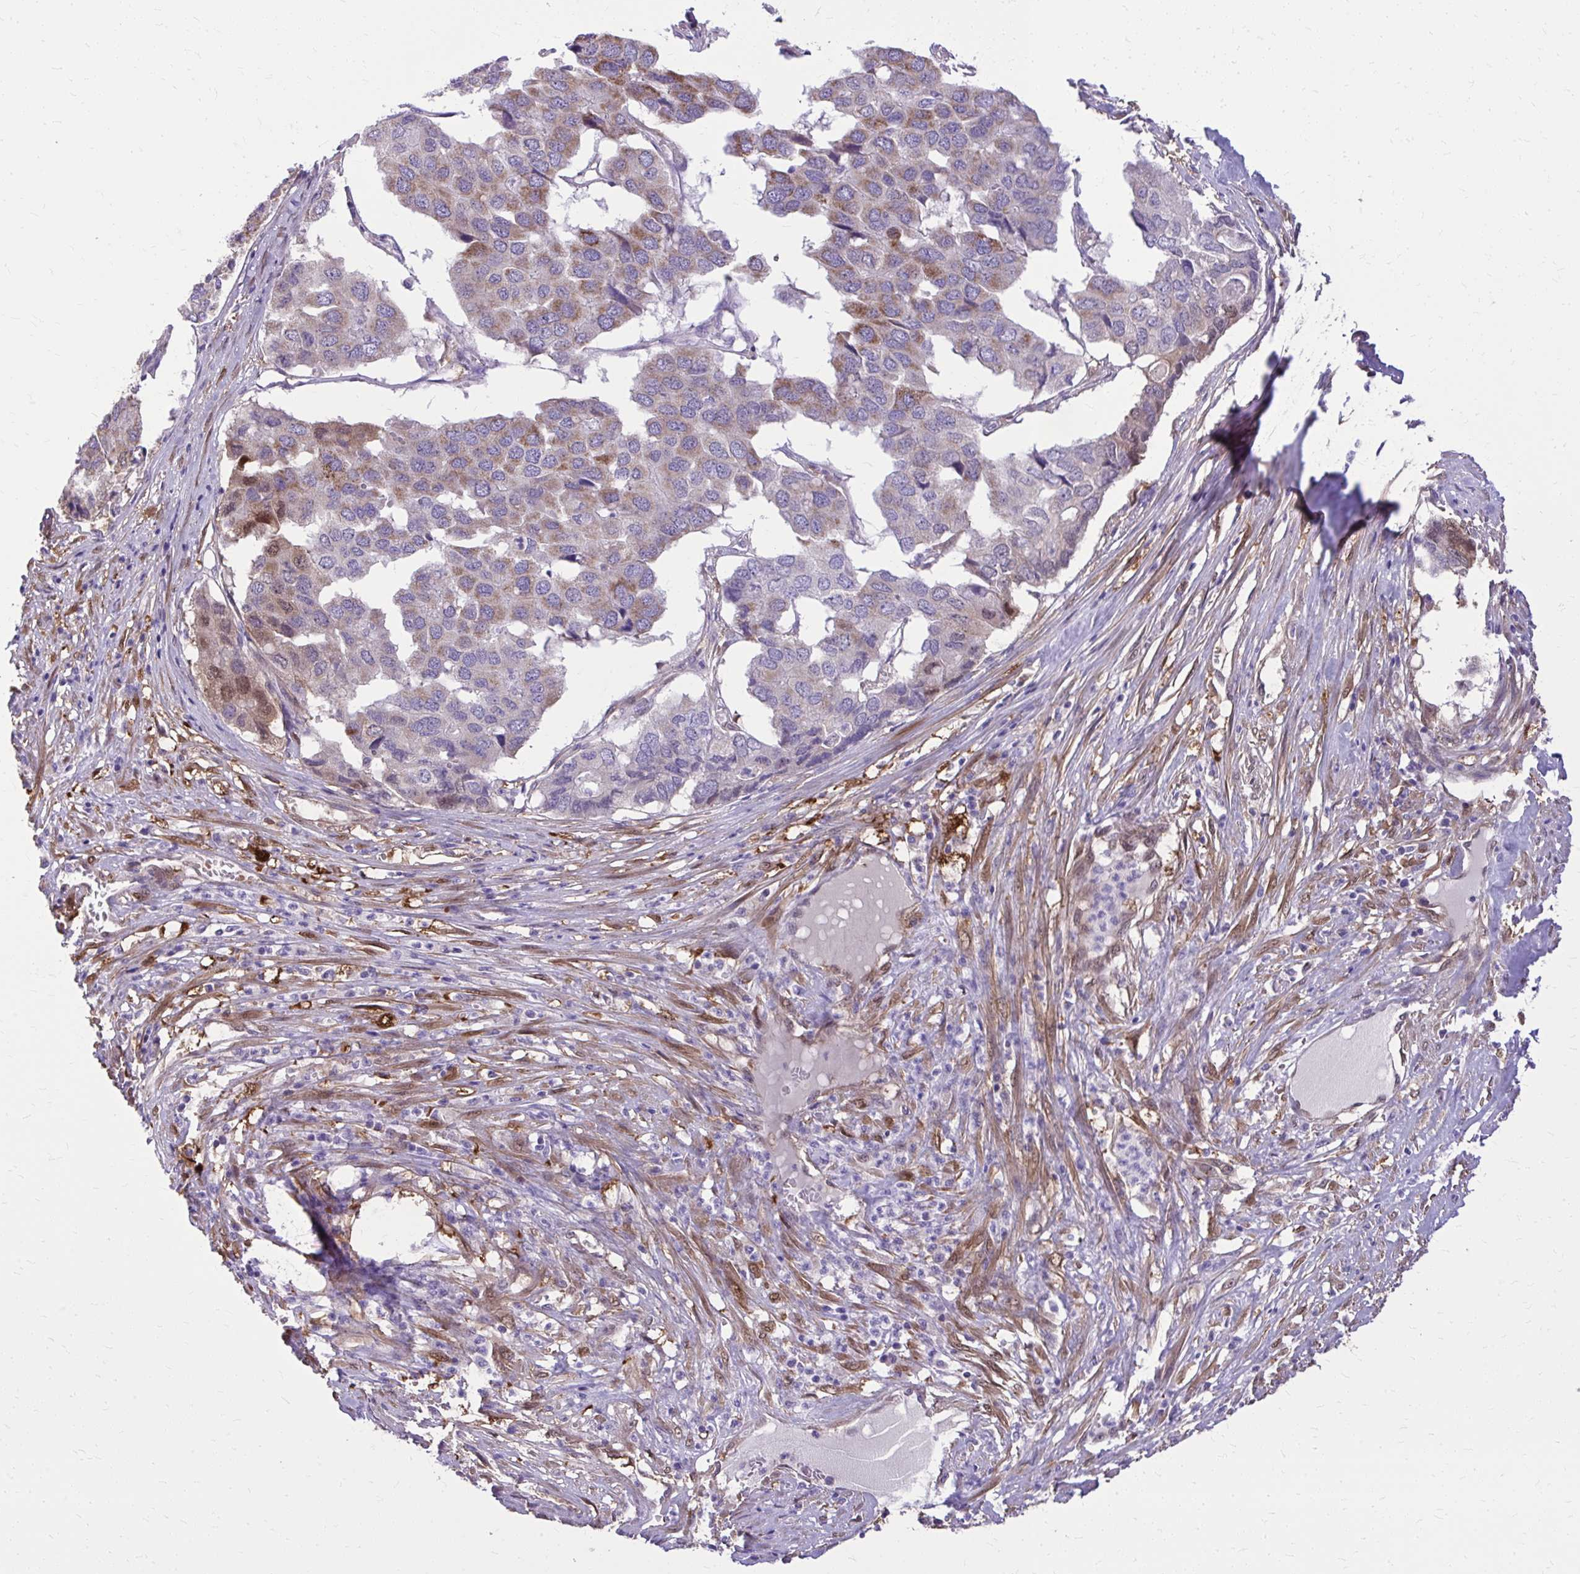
{"staining": {"intensity": "moderate", "quantity": "<25%", "location": "cytoplasmic/membranous"}, "tissue": "pancreatic cancer", "cell_type": "Tumor cells", "image_type": "cancer", "snomed": [{"axis": "morphology", "description": "Adenocarcinoma, NOS"}, {"axis": "topography", "description": "Pancreas"}], "caption": "Human pancreatic cancer stained with a protein marker exhibits moderate staining in tumor cells.", "gene": "NNMT", "patient": {"sex": "male", "age": 50}}